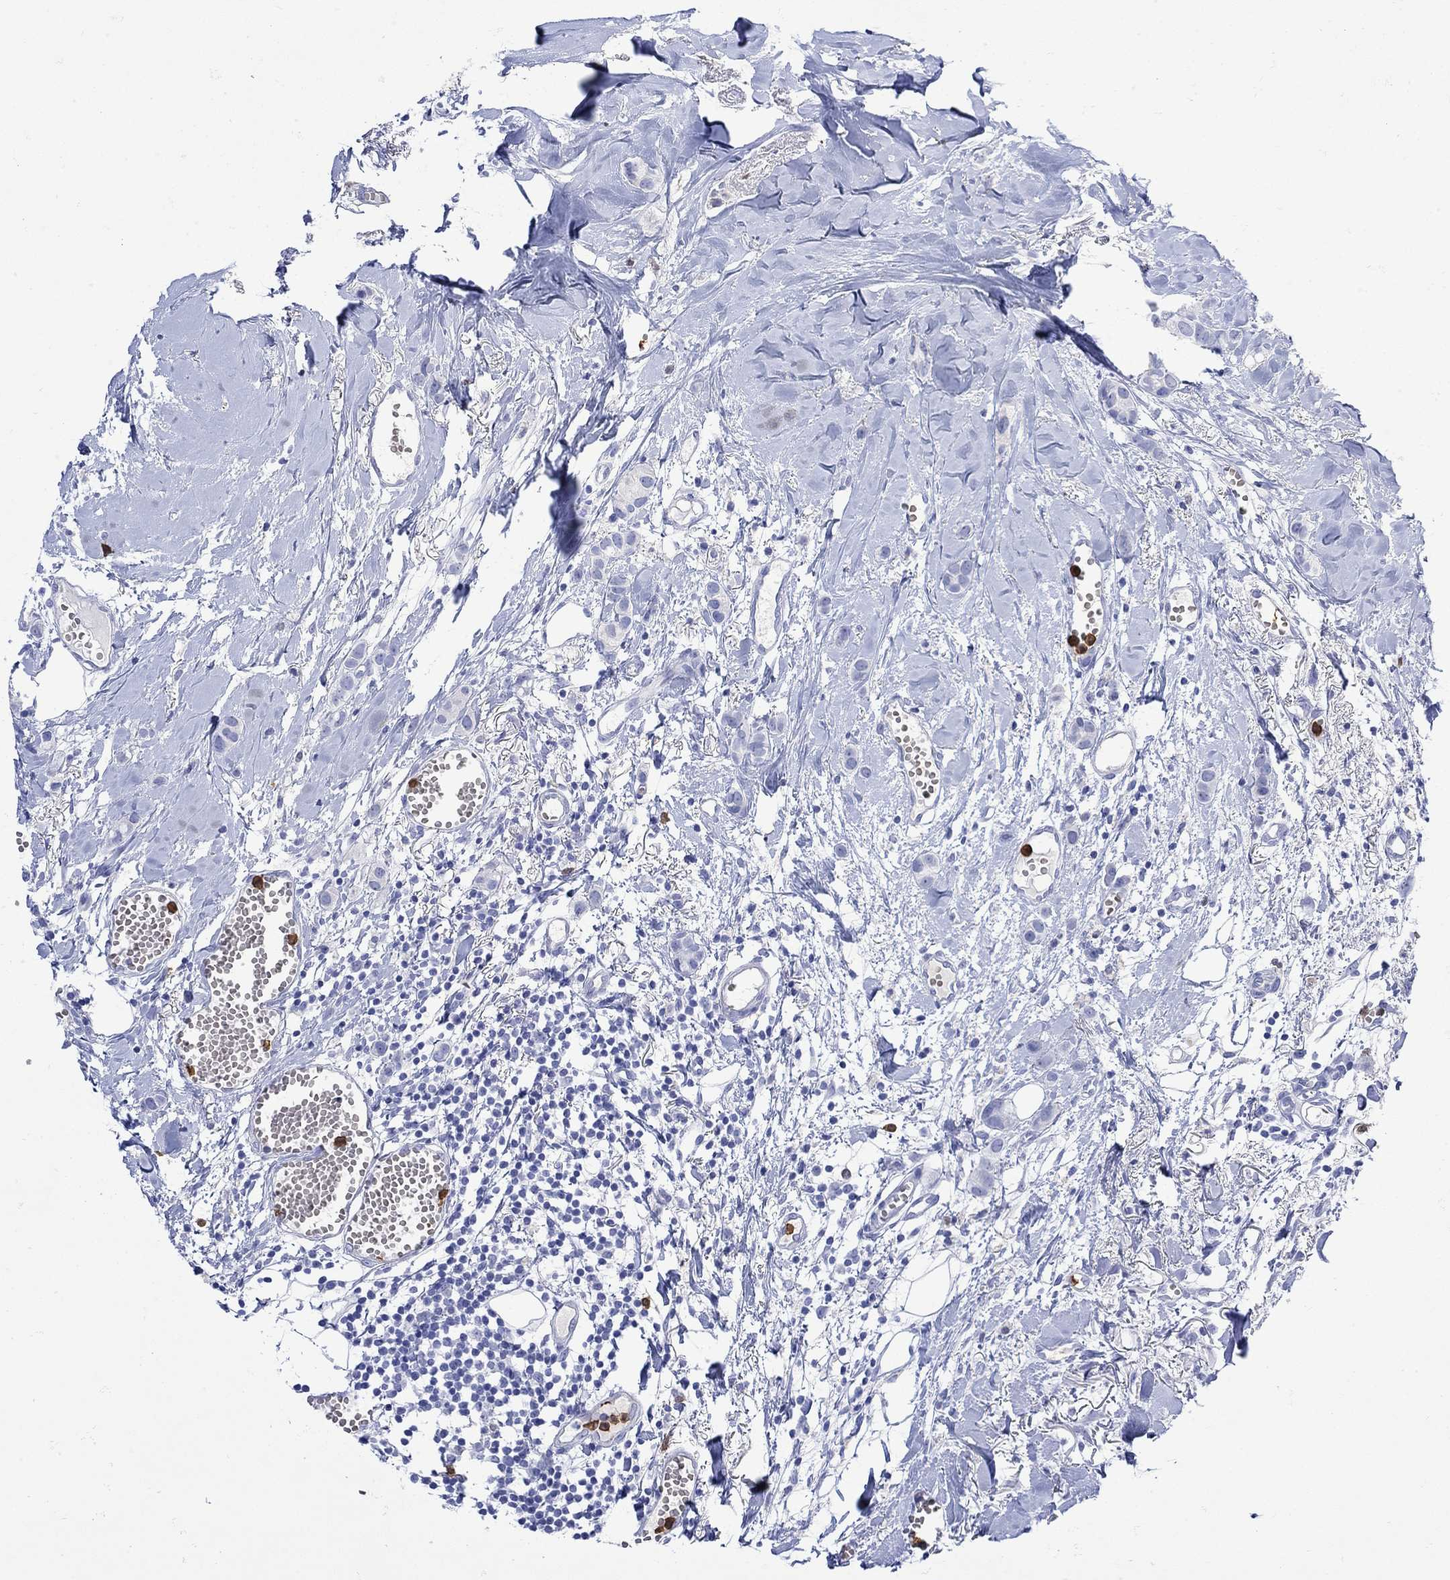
{"staining": {"intensity": "negative", "quantity": "none", "location": "none"}, "tissue": "breast cancer", "cell_type": "Tumor cells", "image_type": "cancer", "snomed": [{"axis": "morphology", "description": "Duct carcinoma"}, {"axis": "topography", "description": "Breast"}], "caption": "Breast cancer was stained to show a protein in brown. There is no significant expression in tumor cells.", "gene": "LINGO3", "patient": {"sex": "female", "age": 85}}